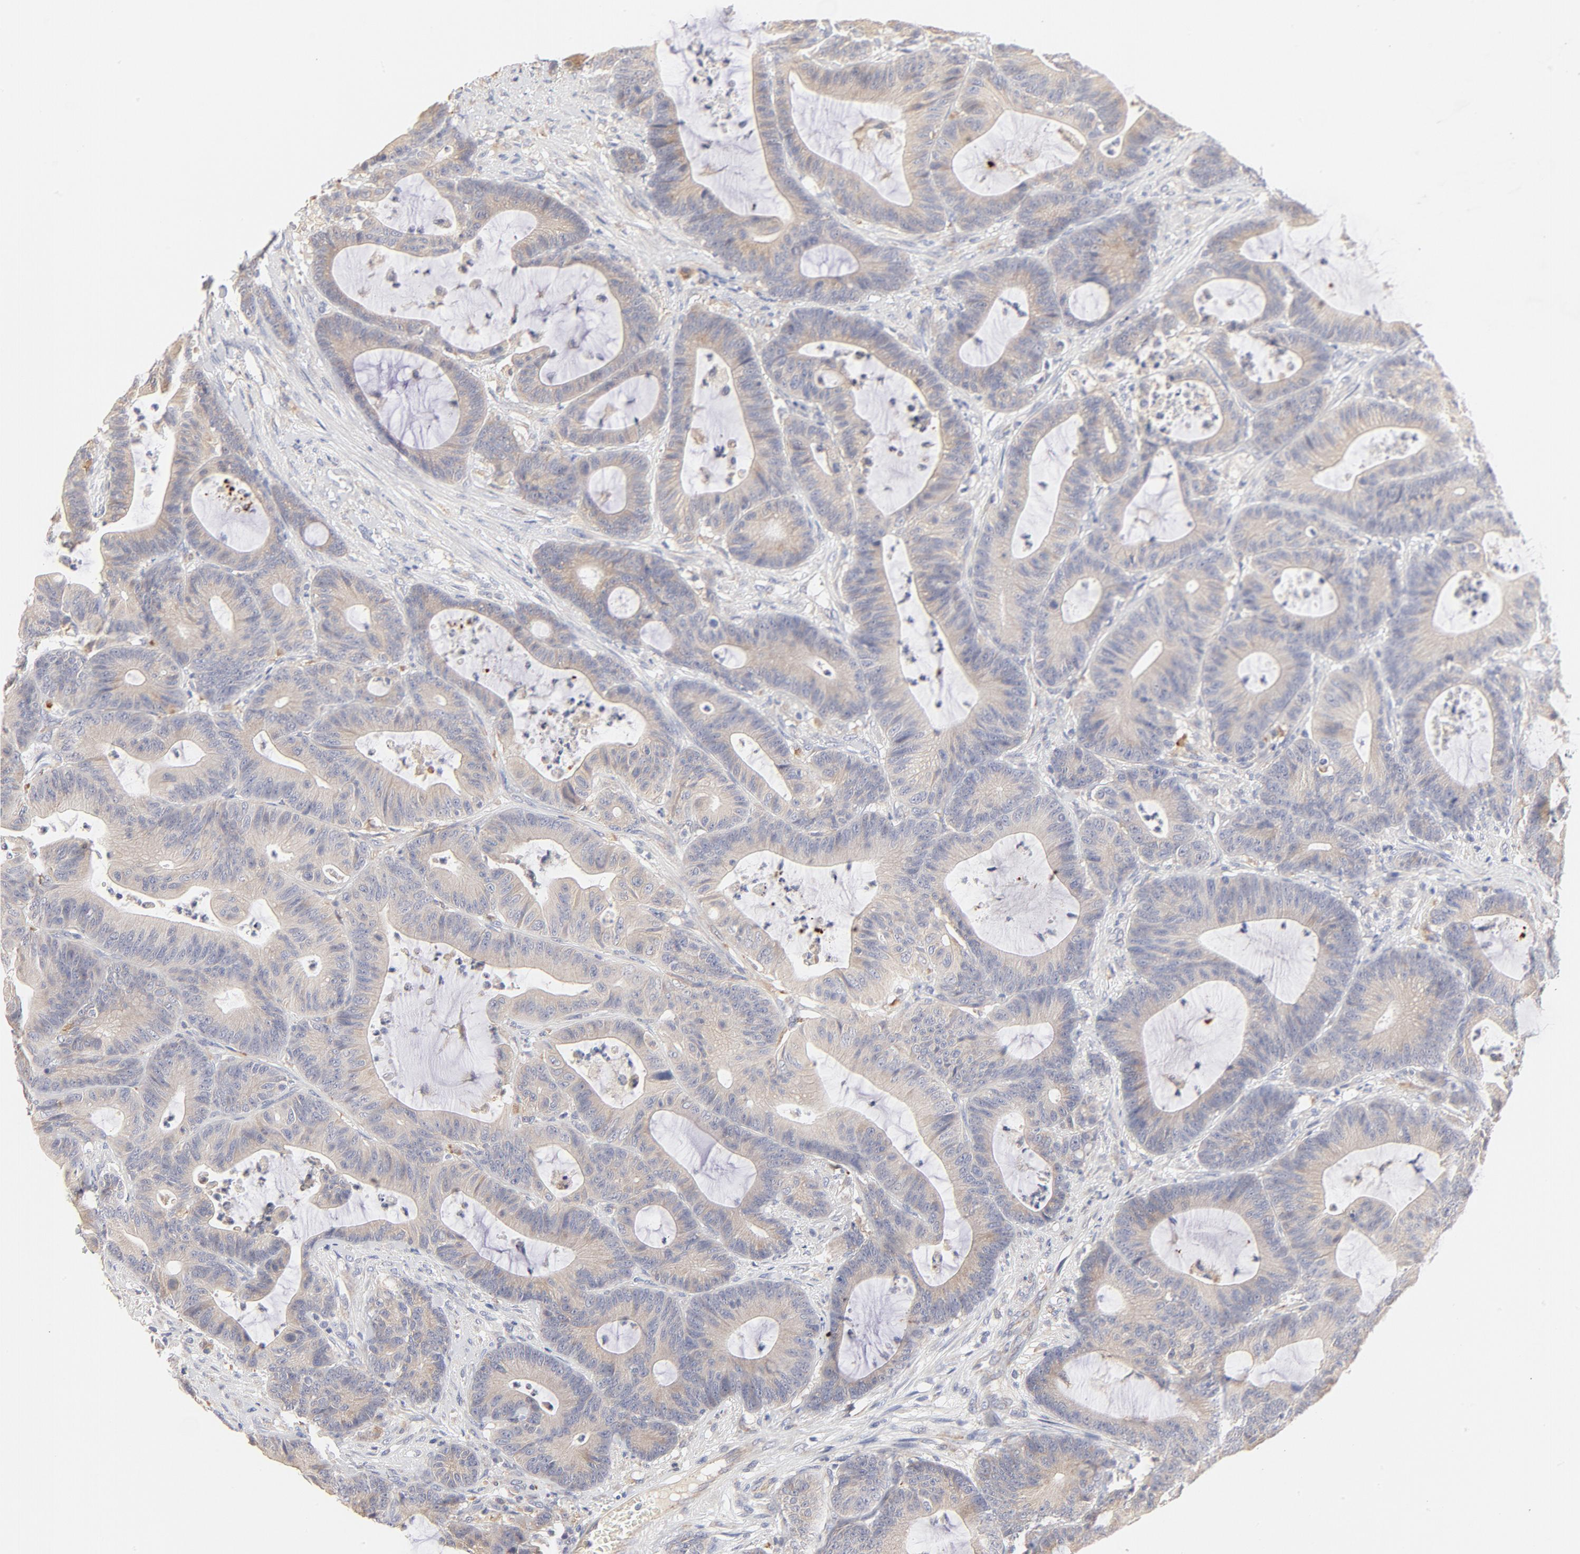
{"staining": {"intensity": "weak", "quantity": ">75%", "location": "cytoplasmic/membranous"}, "tissue": "colorectal cancer", "cell_type": "Tumor cells", "image_type": "cancer", "snomed": [{"axis": "morphology", "description": "Adenocarcinoma, NOS"}, {"axis": "topography", "description": "Colon"}], "caption": "Tumor cells reveal weak cytoplasmic/membranous expression in about >75% of cells in adenocarcinoma (colorectal).", "gene": "MTERF2", "patient": {"sex": "female", "age": 84}}